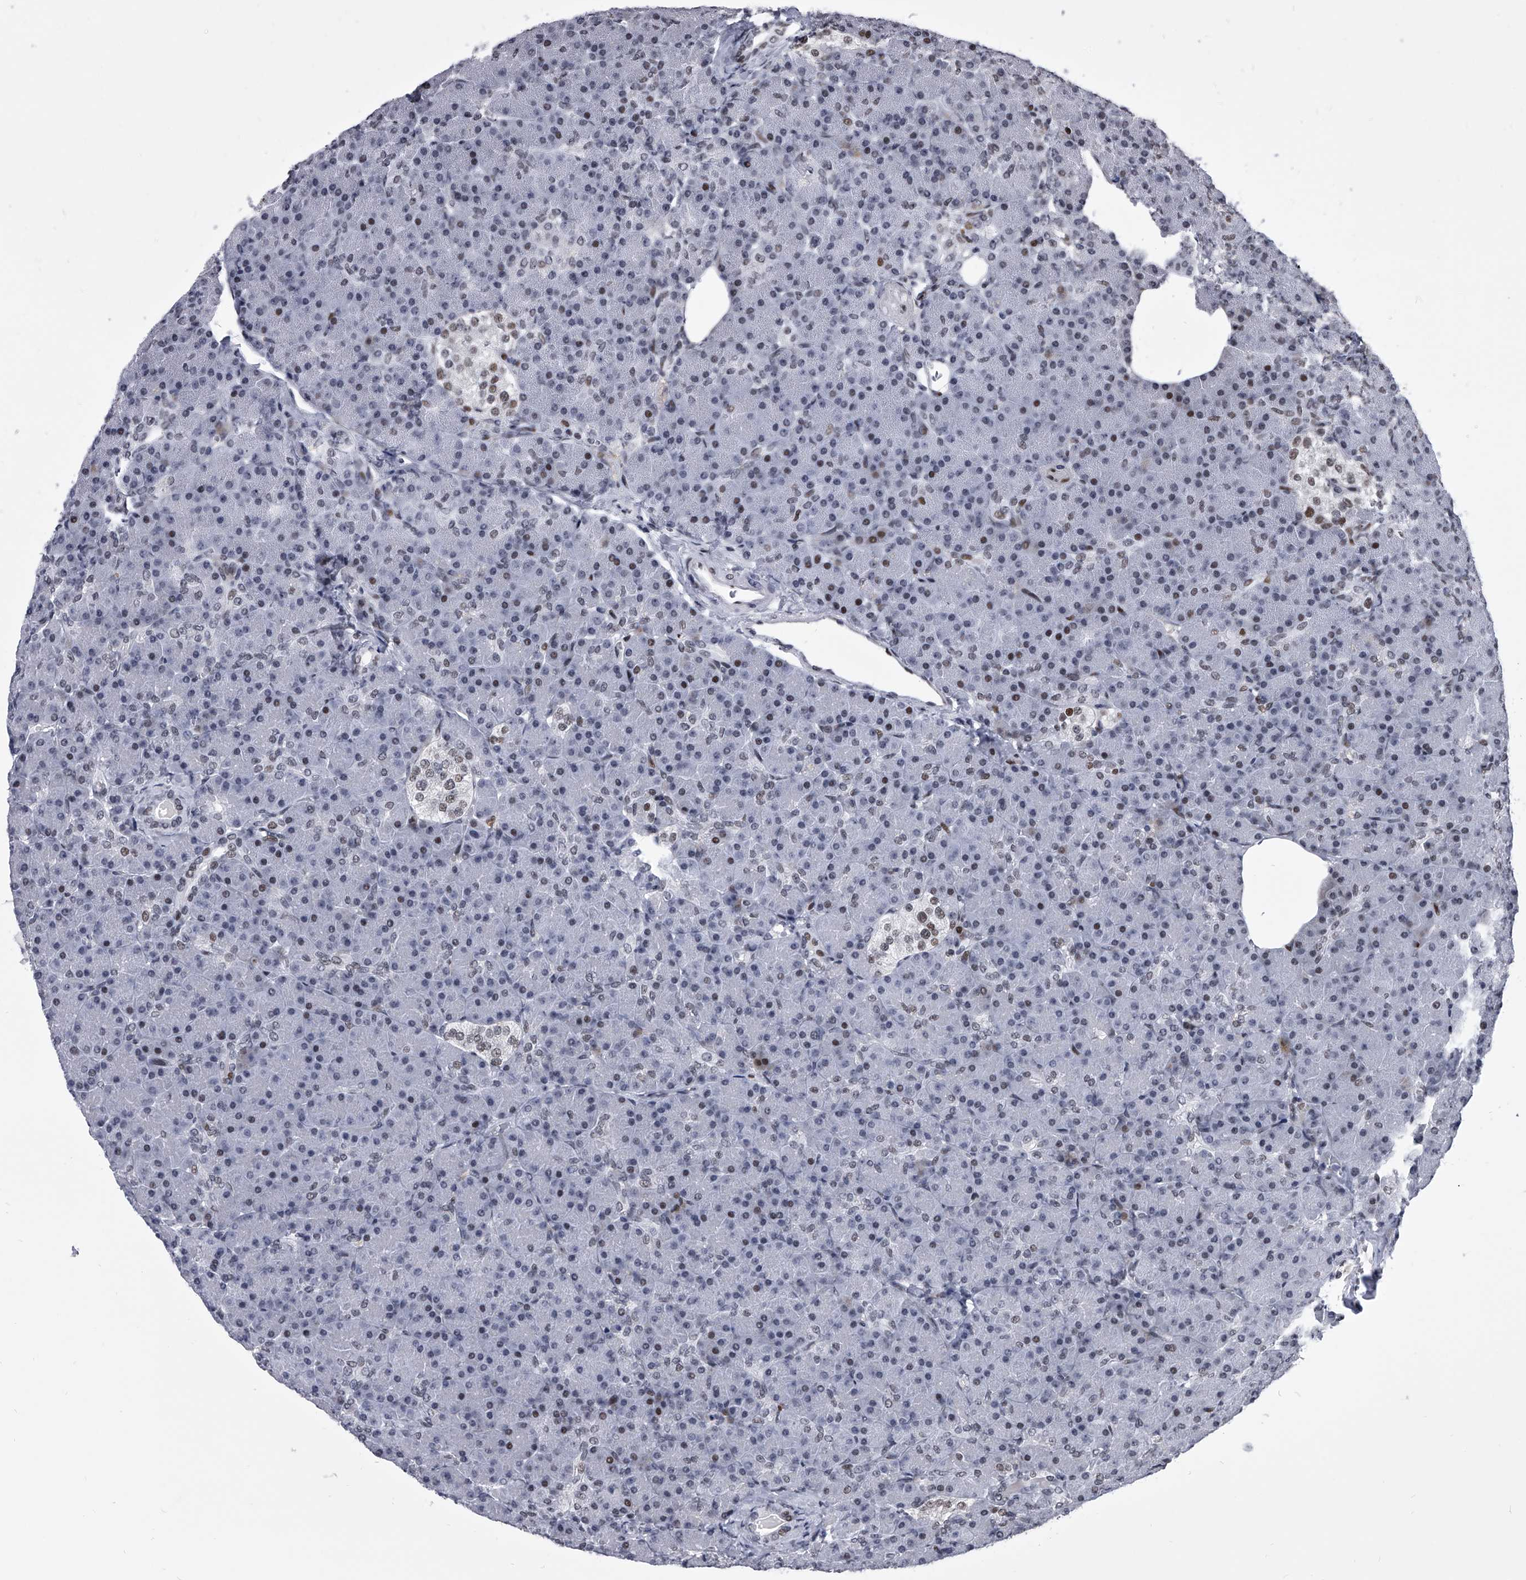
{"staining": {"intensity": "moderate", "quantity": "<25%", "location": "nuclear"}, "tissue": "pancreas", "cell_type": "Exocrine glandular cells", "image_type": "normal", "snomed": [{"axis": "morphology", "description": "Normal tissue, NOS"}, {"axis": "topography", "description": "Pancreas"}], "caption": "High-power microscopy captured an immunohistochemistry (IHC) histopathology image of unremarkable pancreas, revealing moderate nuclear positivity in about <25% of exocrine glandular cells. Nuclei are stained in blue.", "gene": "CMTR1", "patient": {"sex": "female", "age": 43}}